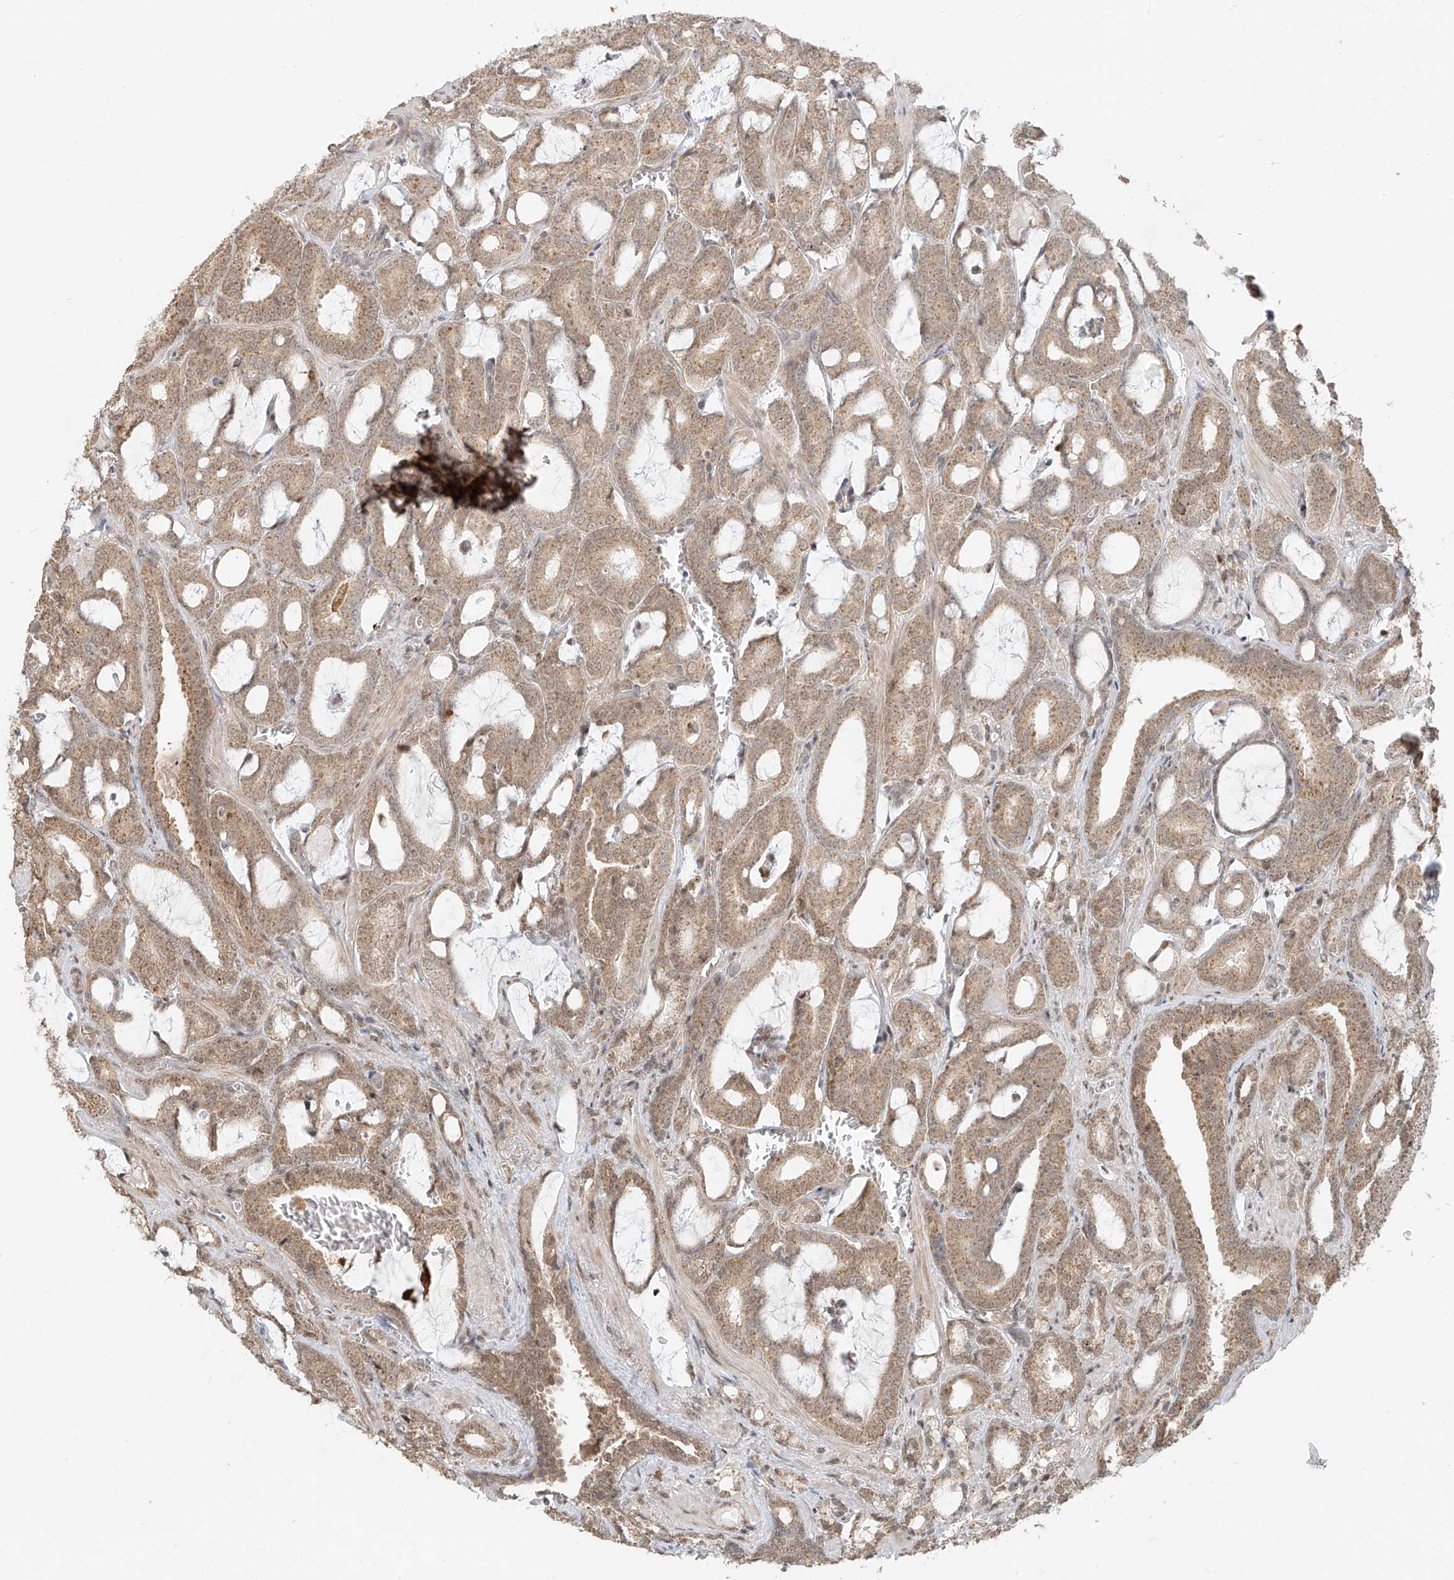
{"staining": {"intensity": "weak", "quantity": ">75%", "location": "cytoplasmic/membranous,nuclear"}, "tissue": "prostate cancer", "cell_type": "Tumor cells", "image_type": "cancer", "snomed": [{"axis": "morphology", "description": "Adenocarcinoma, High grade"}, {"axis": "topography", "description": "Prostate and seminal vesicle, NOS"}], "caption": "High-magnification brightfield microscopy of prostate cancer stained with DAB (3,3'-diaminobenzidine) (brown) and counterstained with hematoxylin (blue). tumor cells exhibit weak cytoplasmic/membranous and nuclear positivity is present in approximately>75% of cells. Nuclei are stained in blue.", "gene": "SYTL3", "patient": {"sex": "male", "age": 67}}